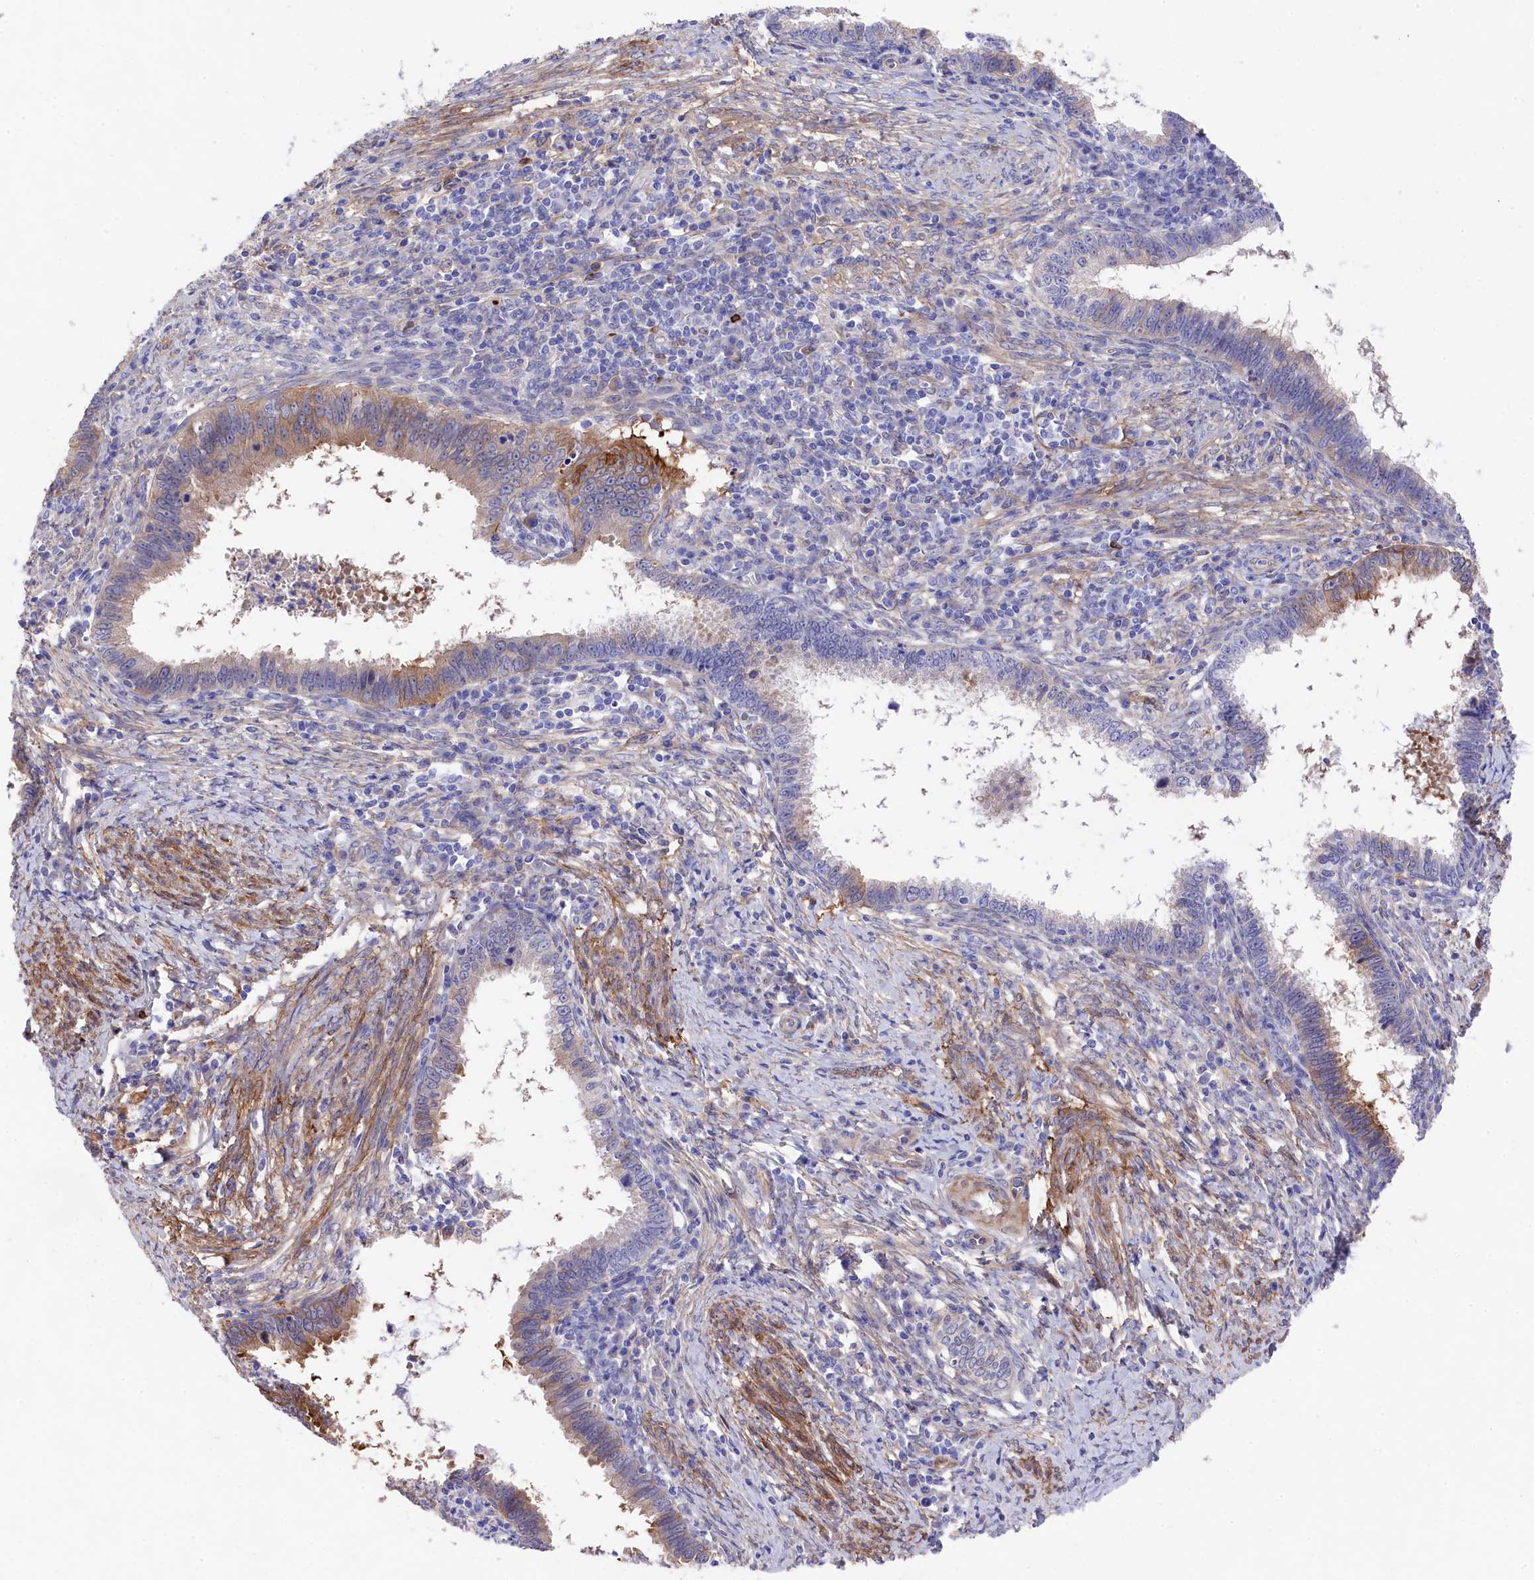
{"staining": {"intensity": "moderate", "quantity": "<25%", "location": "cytoplasmic/membranous"}, "tissue": "cervical cancer", "cell_type": "Tumor cells", "image_type": "cancer", "snomed": [{"axis": "morphology", "description": "Adenocarcinoma, NOS"}, {"axis": "topography", "description": "Cervix"}], "caption": "Immunohistochemical staining of cervical cancer reveals low levels of moderate cytoplasmic/membranous expression in approximately <25% of tumor cells.", "gene": "LHFPL4", "patient": {"sex": "female", "age": 36}}